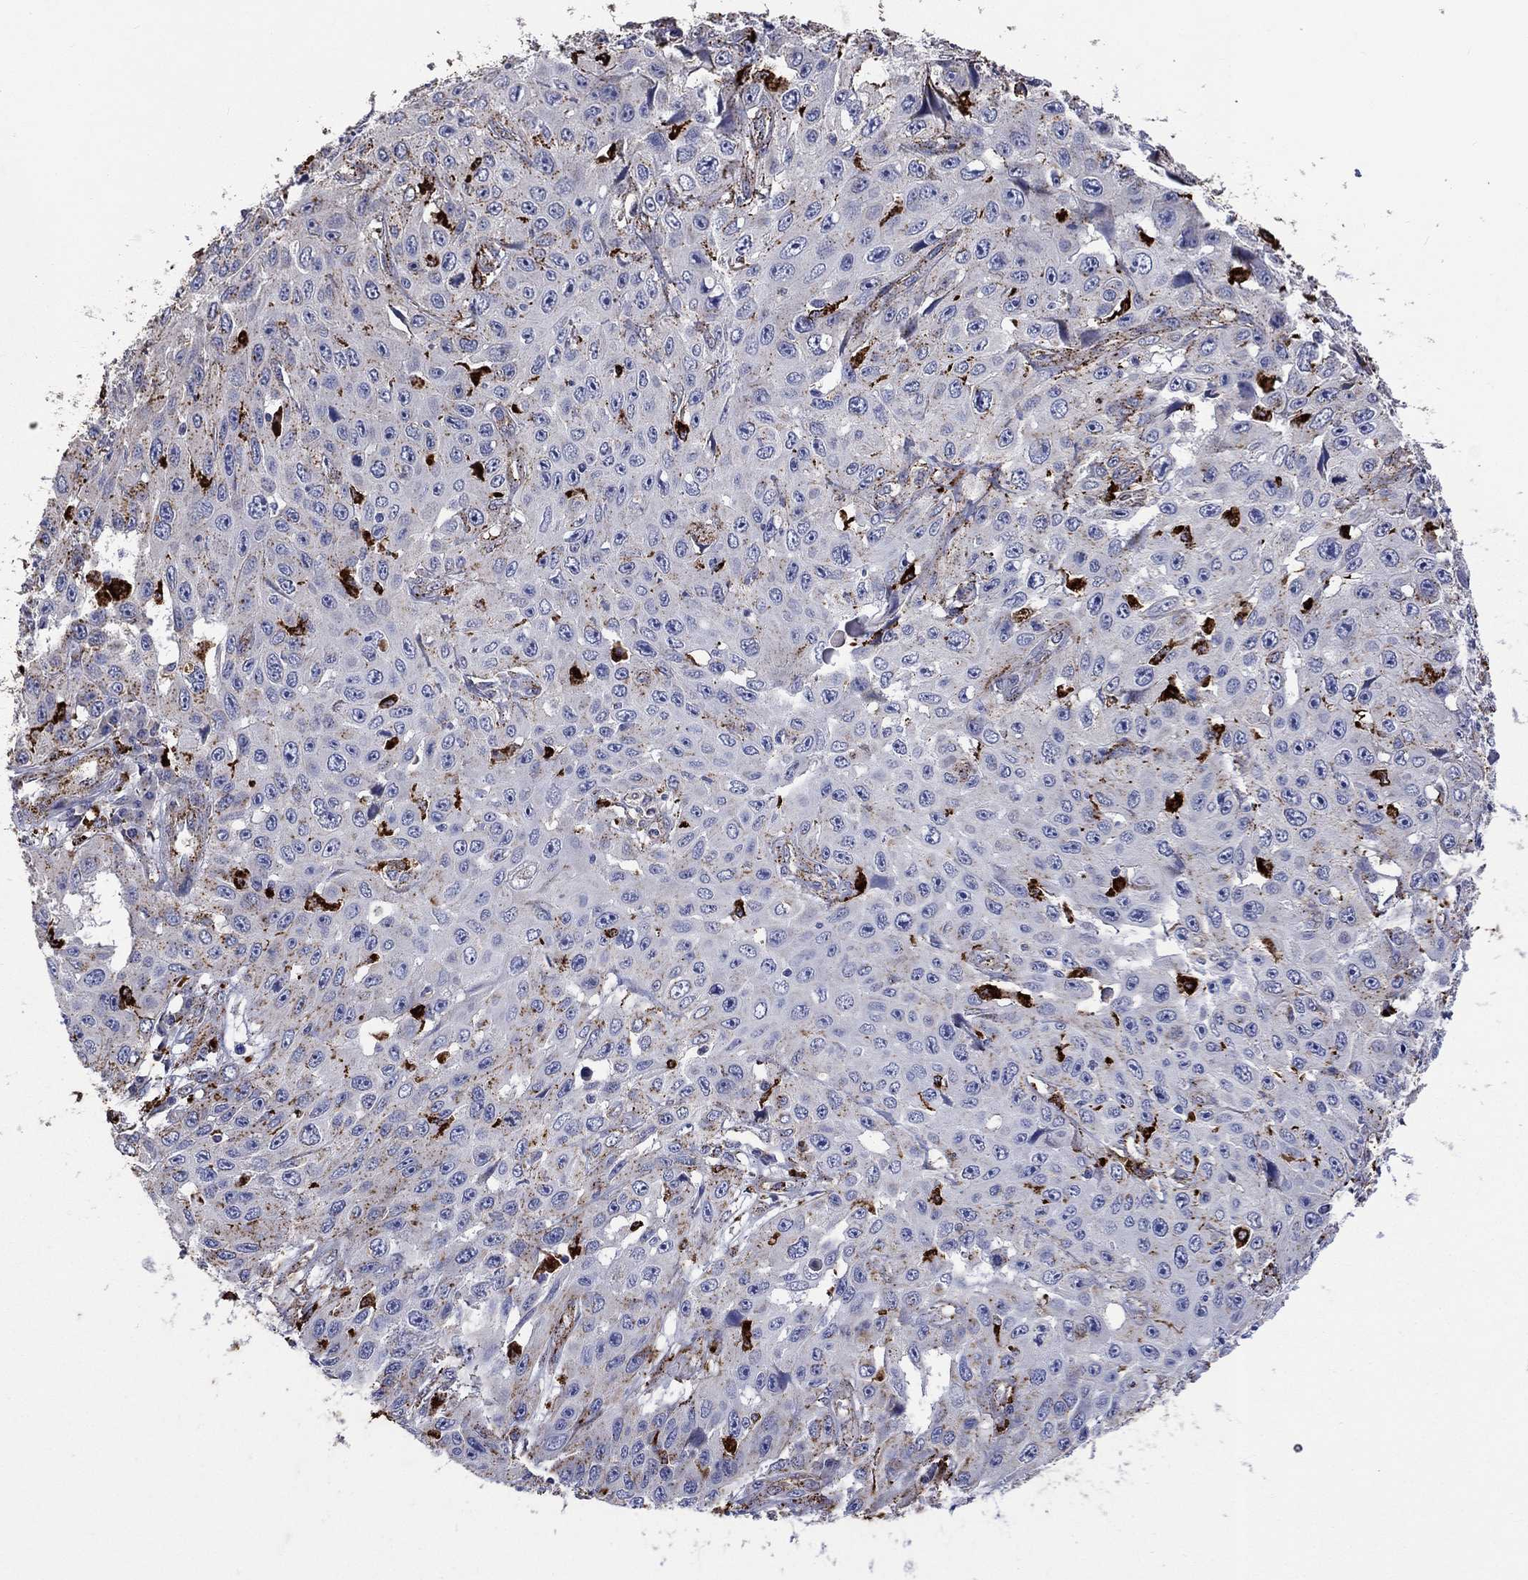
{"staining": {"intensity": "moderate", "quantity": "25%-75%", "location": "cytoplasmic/membranous"}, "tissue": "skin cancer", "cell_type": "Tumor cells", "image_type": "cancer", "snomed": [{"axis": "morphology", "description": "Squamous cell carcinoma, NOS"}, {"axis": "topography", "description": "Skin"}], "caption": "Immunohistochemical staining of skin cancer demonstrates moderate cytoplasmic/membranous protein staining in about 25%-75% of tumor cells. (DAB (3,3'-diaminobenzidine) = brown stain, brightfield microscopy at high magnification).", "gene": "CTSB", "patient": {"sex": "male", "age": 82}}